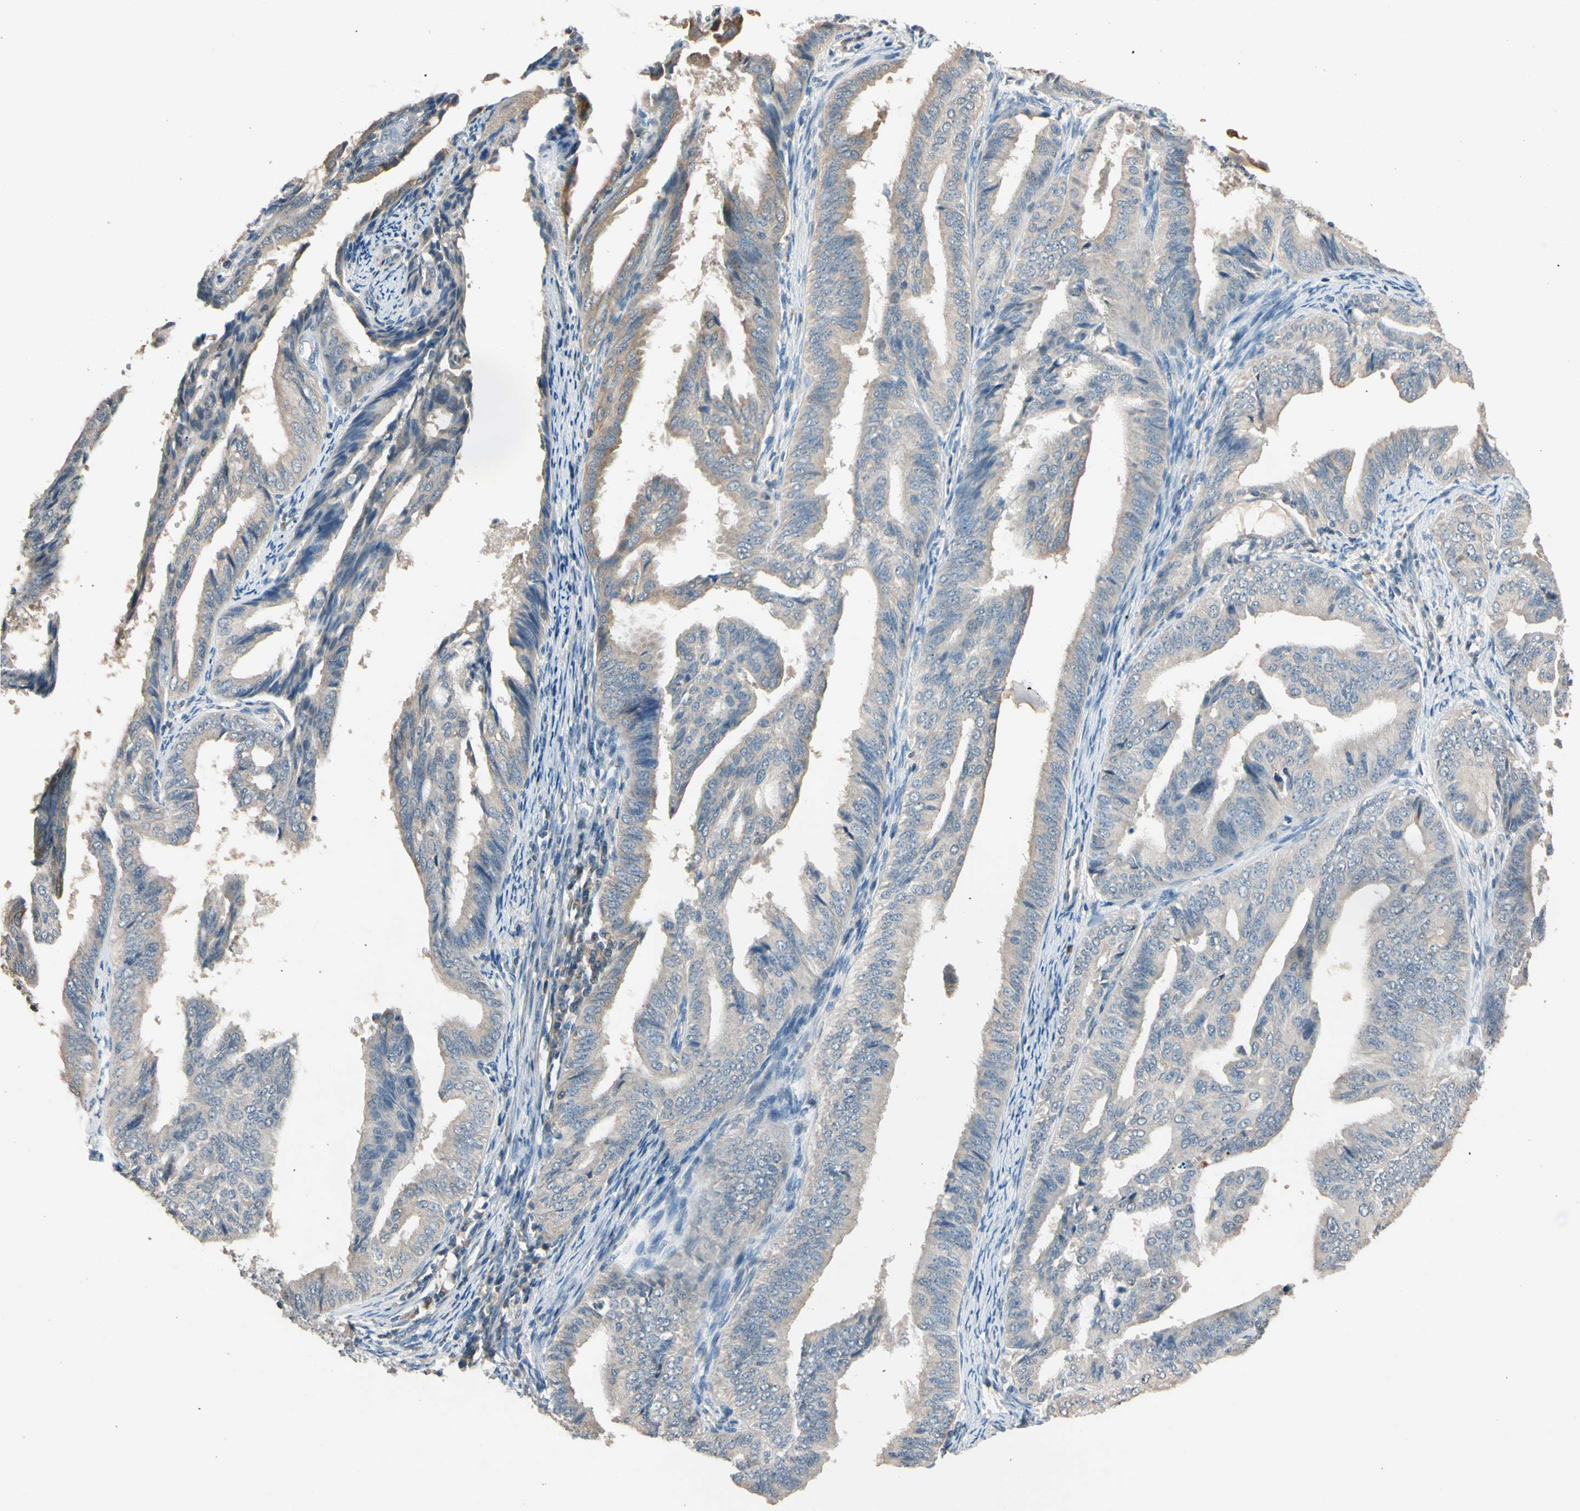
{"staining": {"intensity": "weak", "quantity": "25%-75%", "location": "cytoplasmic/membranous"}, "tissue": "endometrial cancer", "cell_type": "Tumor cells", "image_type": "cancer", "snomed": [{"axis": "morphology", "description": "Adenocarcinoma, NOS"}, {"axis": "topography", "description": "Endometrium"}], "caption": "Endometrial cancer tissue demonstrates weak cytoplasmic/membranous positivity in approximately 25%-75% of tumor cells, visualized by immunohistochemistry.", "gene": "MAP3K7", "patient": {"sex": "female", "age": 58}}